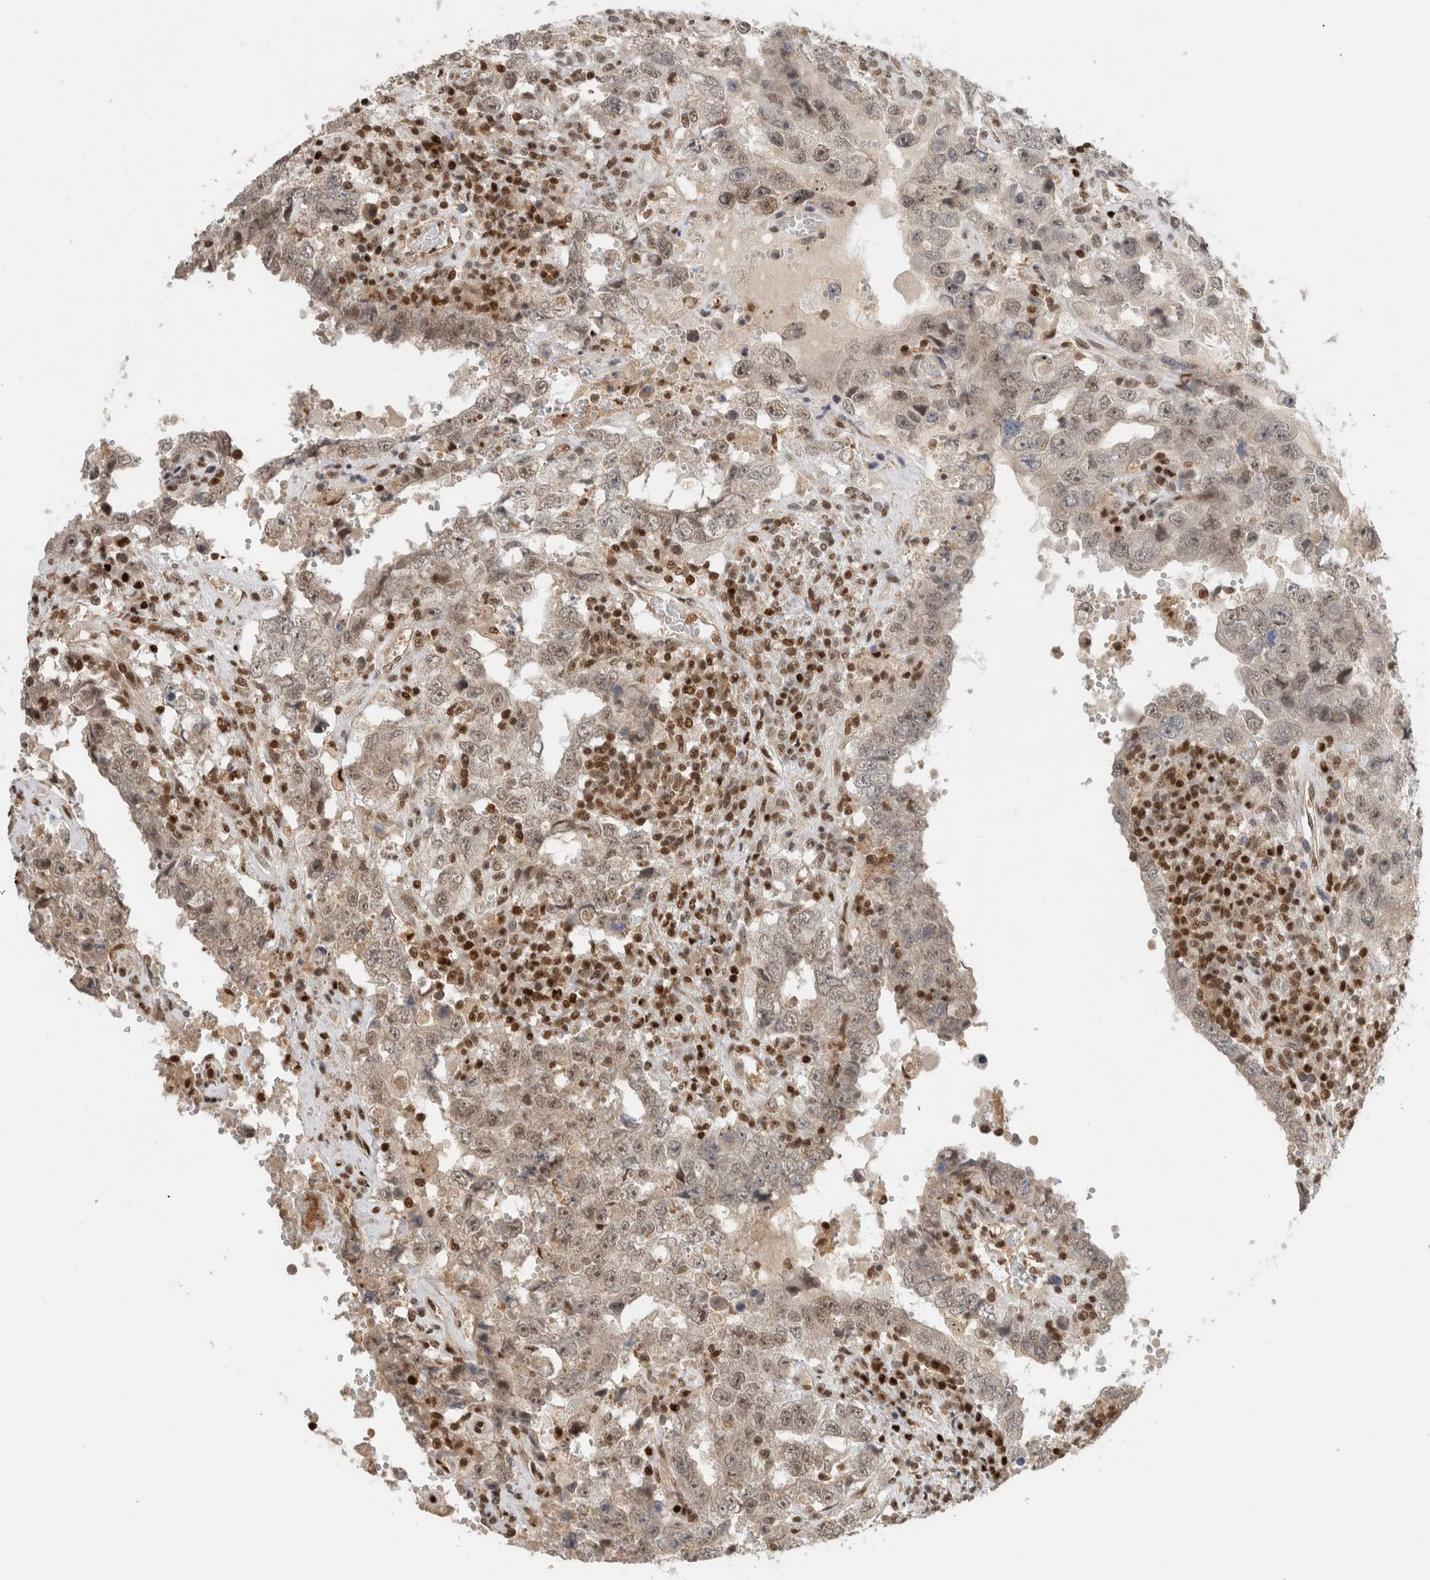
{"staining": {"intensity": "weak", "quantity": "25%-75%", "location": "nuclear"}, "tissue": "testis cancer", "cell_type": "Tumor cells", "image_type": "cancer", "snomed": [{"axis": "morphology", "description": "Carcinoma, Embryonal, NOS"}, {"axis": "topography", "description": "Testis"}], "caption": "Protein expression by IHC reveals weak nuclear expression in about 25%-75% of tumor cells in embryonal carcinoma (testis).", "gene": "SNRNP40", "patient": {"sex": "male", "age": 26}}